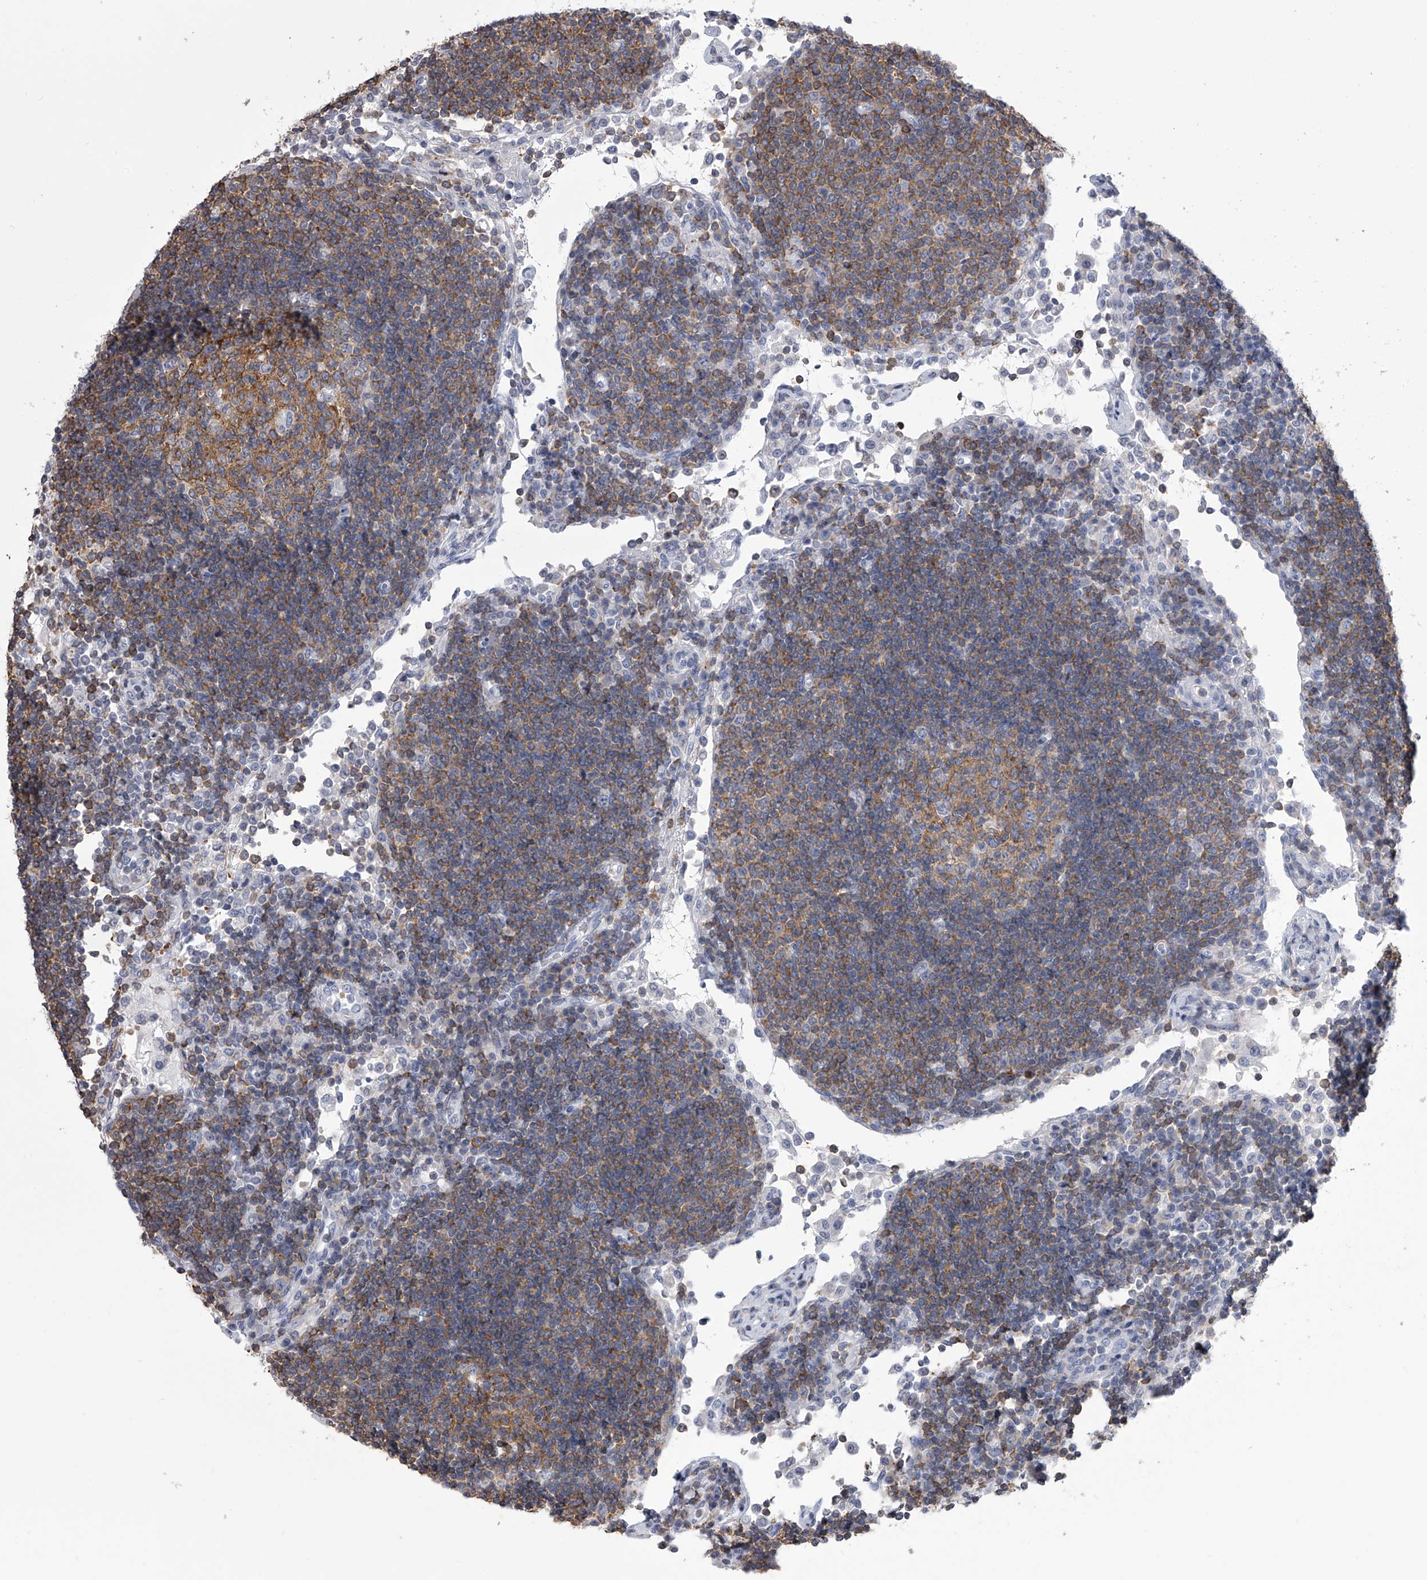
{"staining": {"intensity": "moderate", "quantity": "25%-75%", "location": "cytoplasmic/membranous"}, "tissue": "lymph node", "cell_type": "Germinal center cells", "image_type": "normal", "snomed": [{"axis": "morphology", "description": "Normal tissue, NOS"}, {"axis": "topography", "description": "Lymph node"}], "caption": "A brown stain shows moderate cytoplasmic/membranous staining of a protein in germinal center cells of unremarkable lymph node.", "gene": "TASP1", "patient": {"sex": "female", "age": 53}}